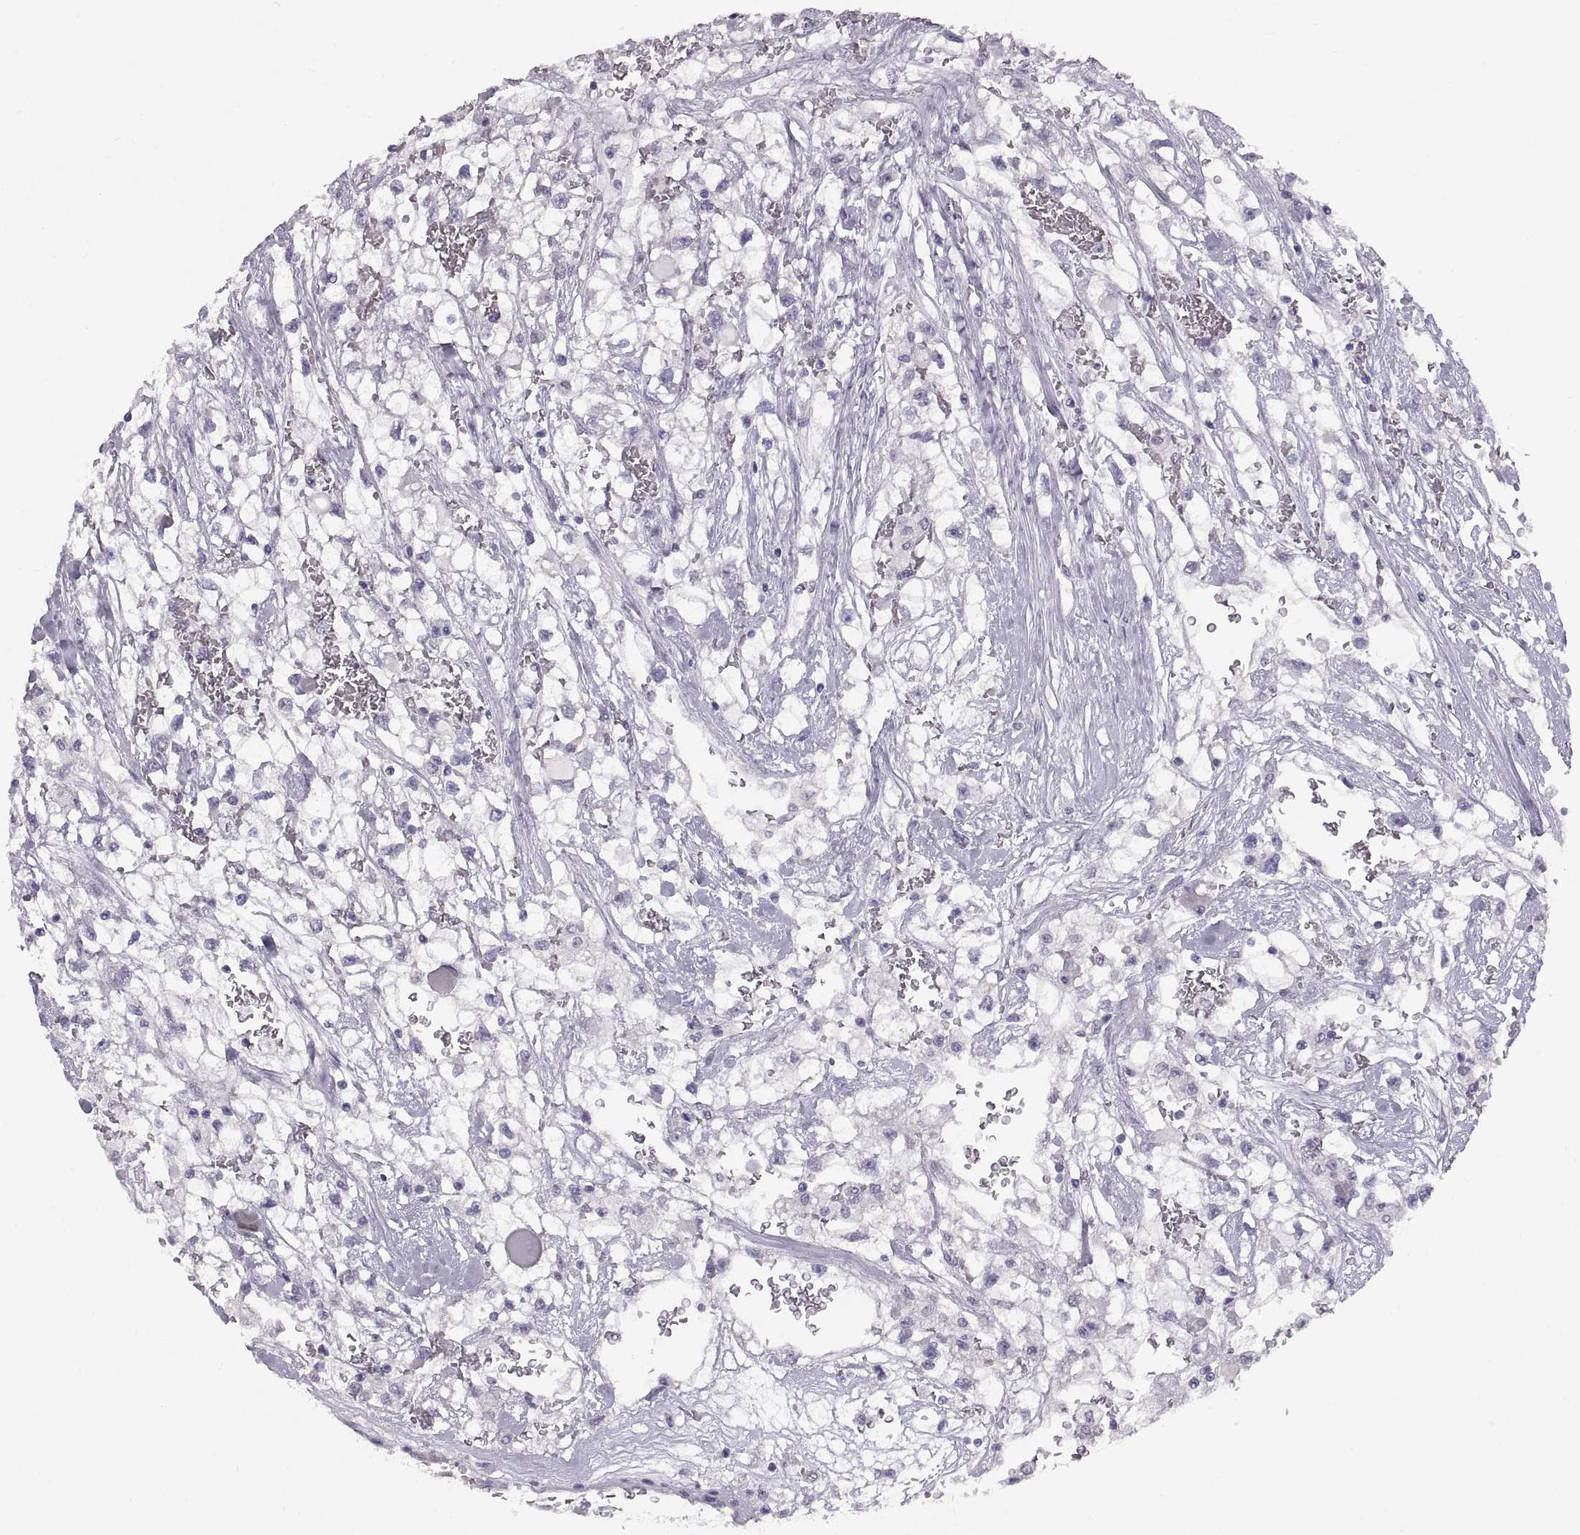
{"staining": {"intensity": "negative", "quantity": "none", "location": "none"}, "tissue": "renal cancer", "cell_type": "Tumor cells", "image_type": "cancer", "snomed": [{"axis": "morphology", "description": "Adenocarcinoma, NOS"}, {"axis": "topography", "description": "Kidney"}], "caption": "This is an immunohistochemistry (IHC) micrograph of renal cancer. There is no expression in tumor cells.", "gene": "WBP2NL", "patient": {"sex": "male", "age": 59}}